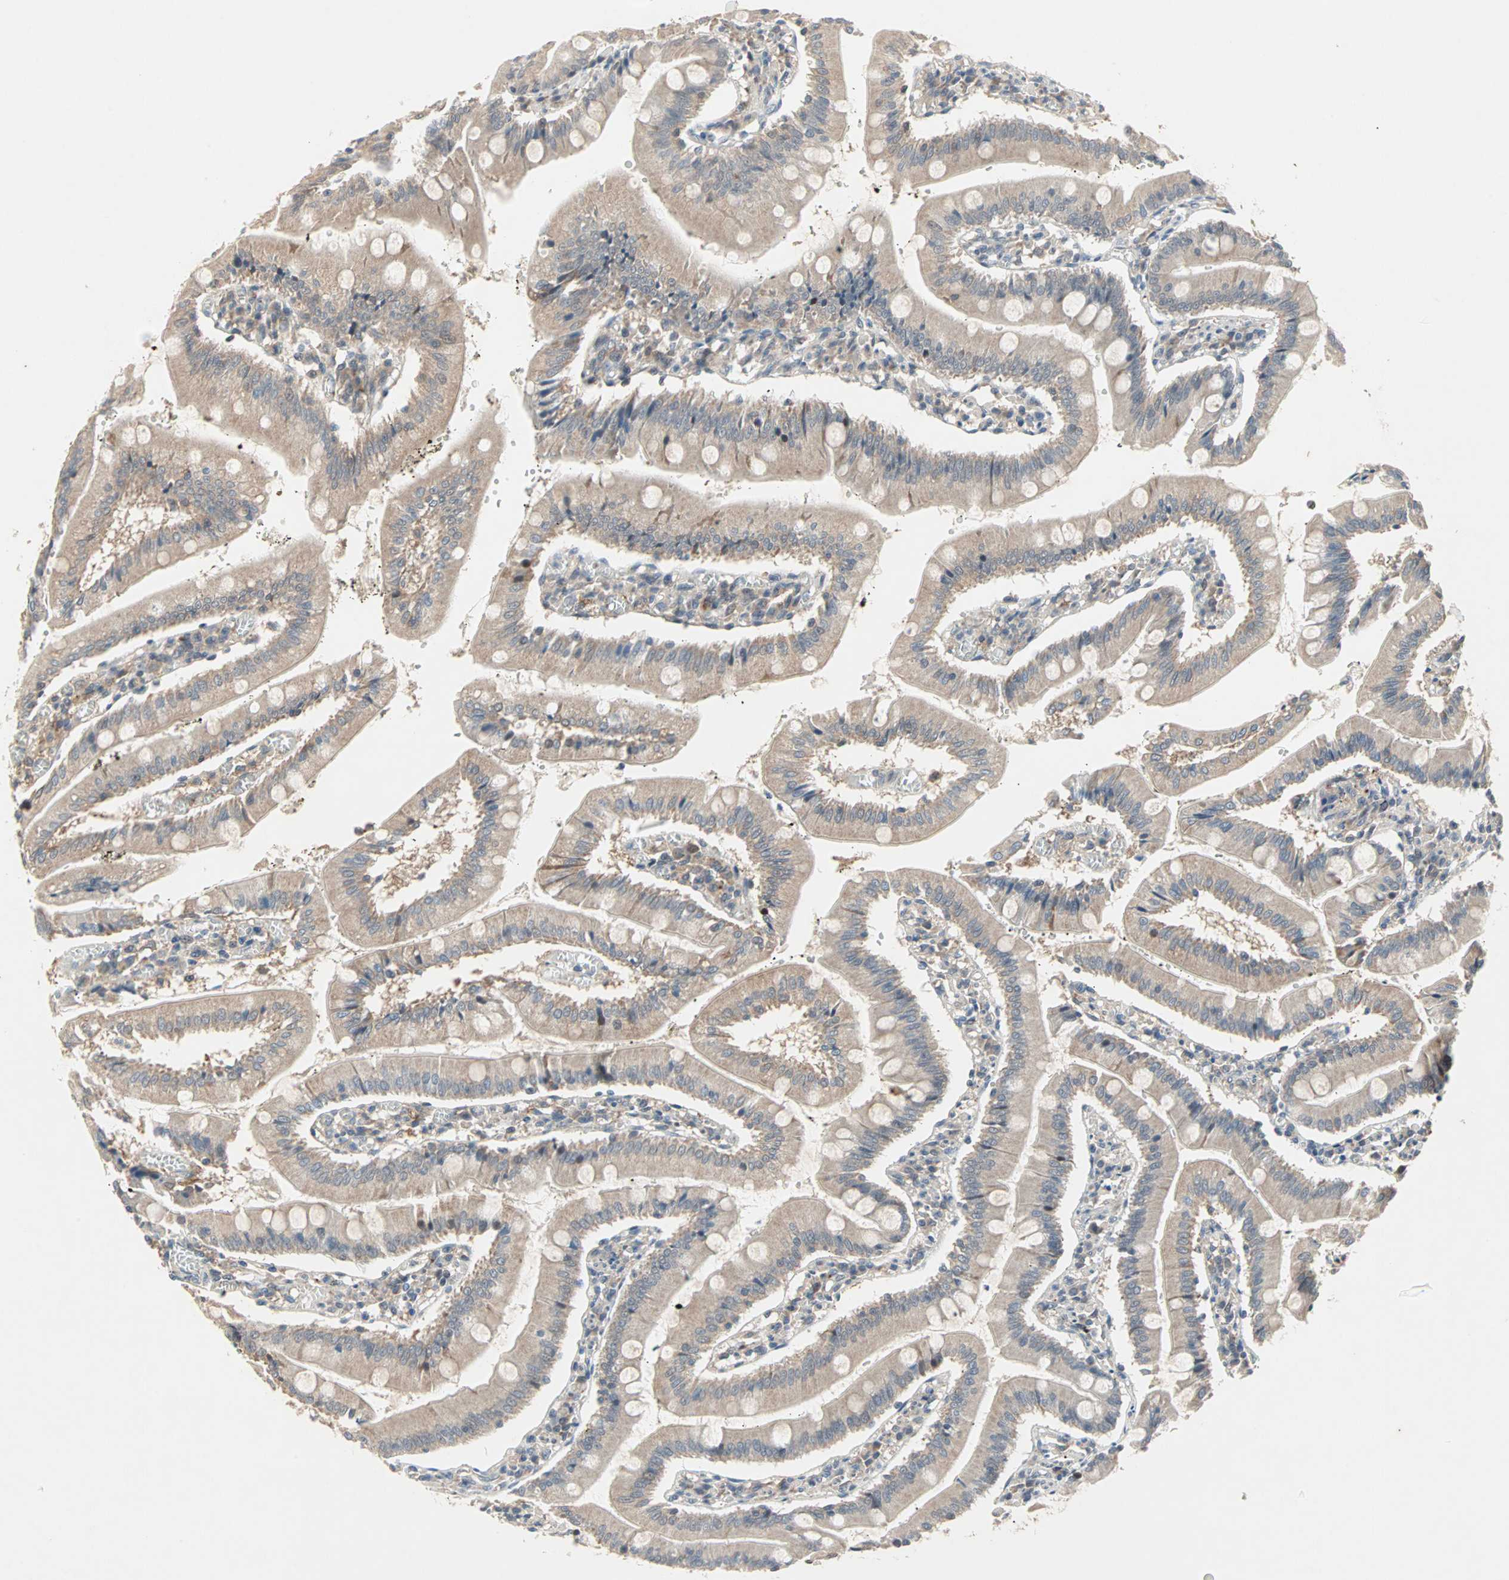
{"staining": {"intensity": "moderate", "quantity": "25%-75%", "location": "cytoplasmic/membranous"}, "tissue": "small intestine", "cell_type": "Glandular cells", "image_type": "normal", "snomed": [{"axis": "morphology", "description": "Normal tissue, NOS"}, {"axis": "topography", "description": "Small intestine"}], "caption": "Immunohistochemical staining of normal small intestine displays medium levels of moderate cytoplasmic/membranous positivity in about 25%-75% of glandular cells.", "gene": "PROS1", "patient": {"sex": "male", "age": 71}}